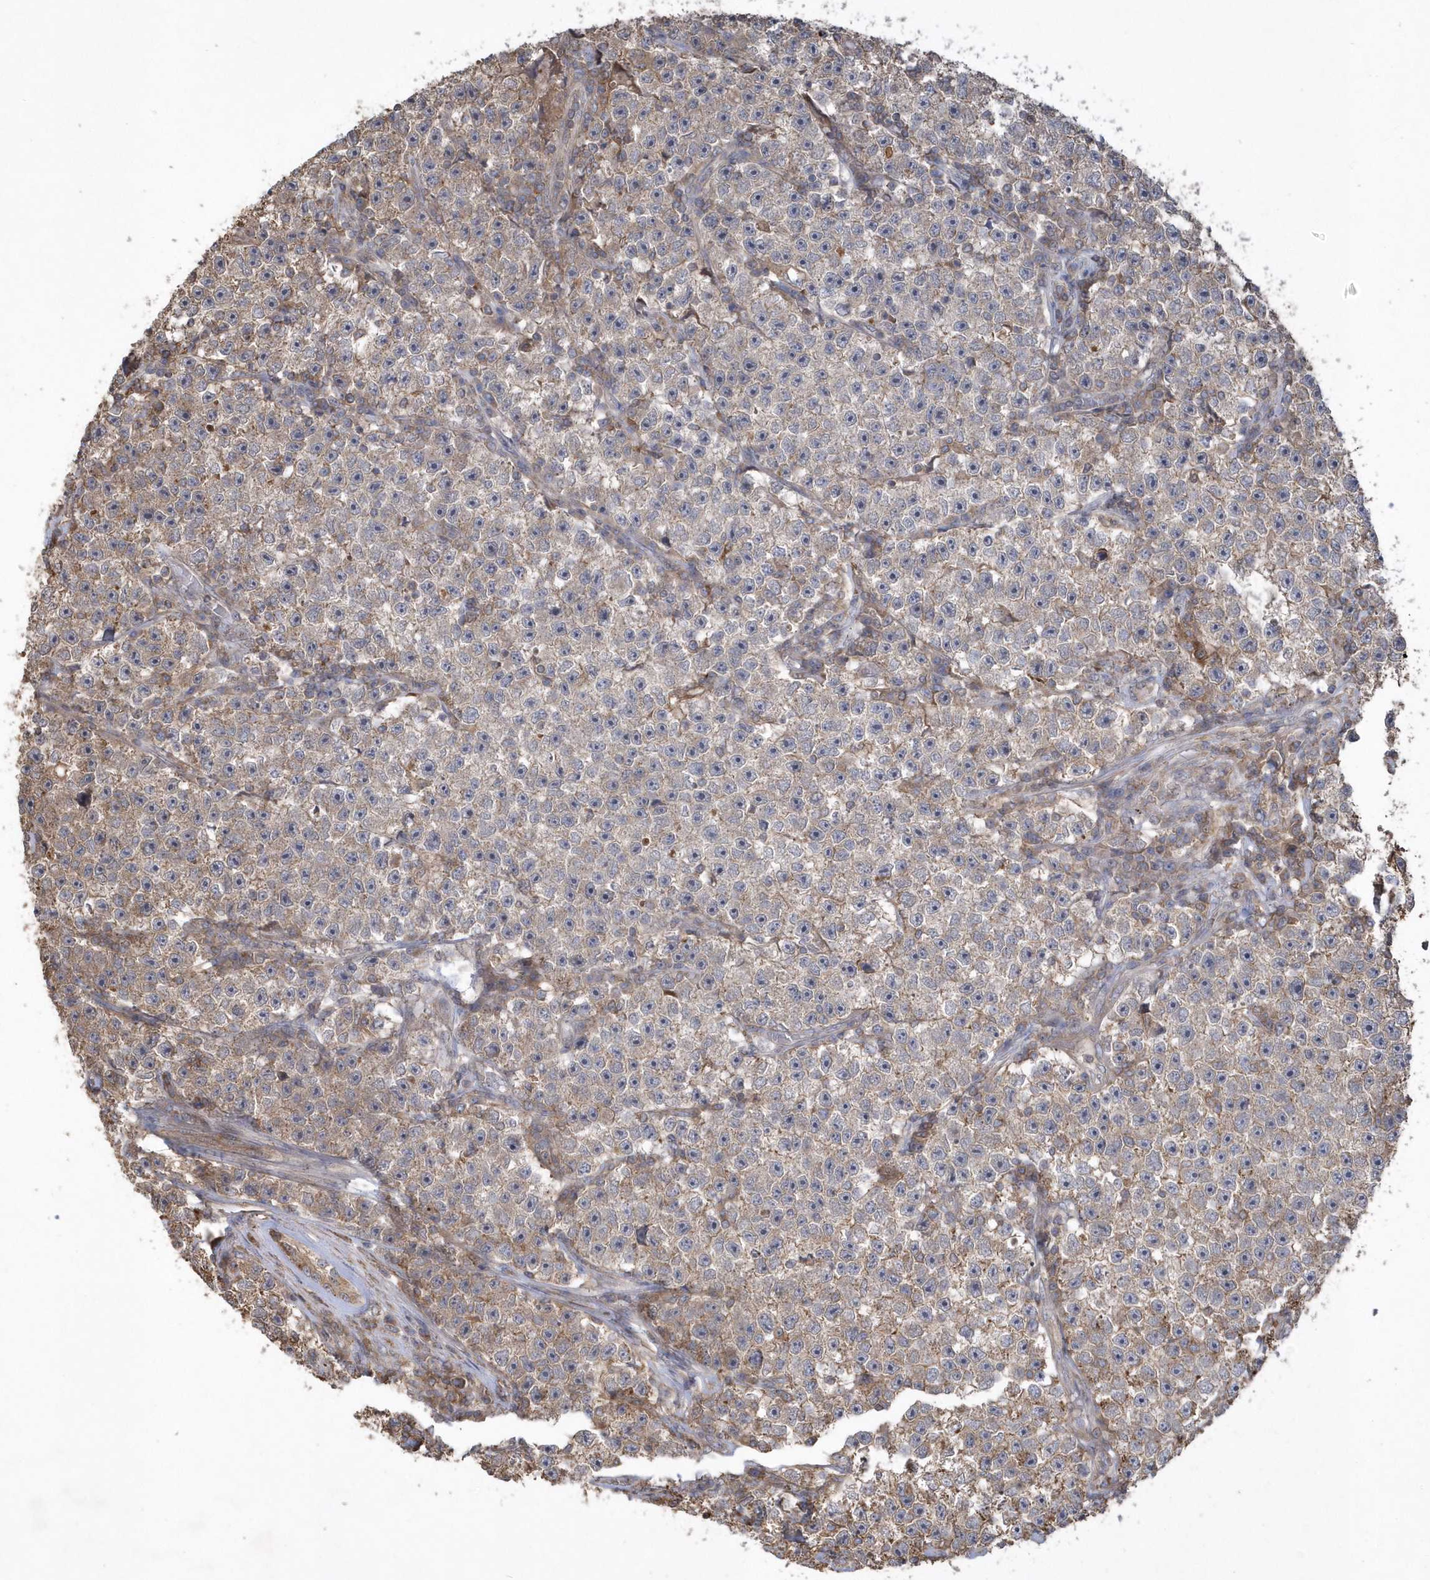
{"staining": {"intensity": "weak", "quantity": "25%-75%", "location": "cytoplasmic/membranous"}, "tissue": "testis cancer", "cell_type": "Tumor cells", "image_type": "cancer", "snomed": [{"axis": "morphology", "description": "Seminoma, NOS"}, {"axis": "topography", "description": "Testis"}], "caption": "DAB immunohistochemical staining of seminoma (testis) shows weak cytoplasmic/membranous protein positivity in about 25%-75% of tumor cells. Ihc stains the protein in brown and the nuclei are stained blue.", "gene": "SENP8", "patient": {"sex": "male", "age": 22}}